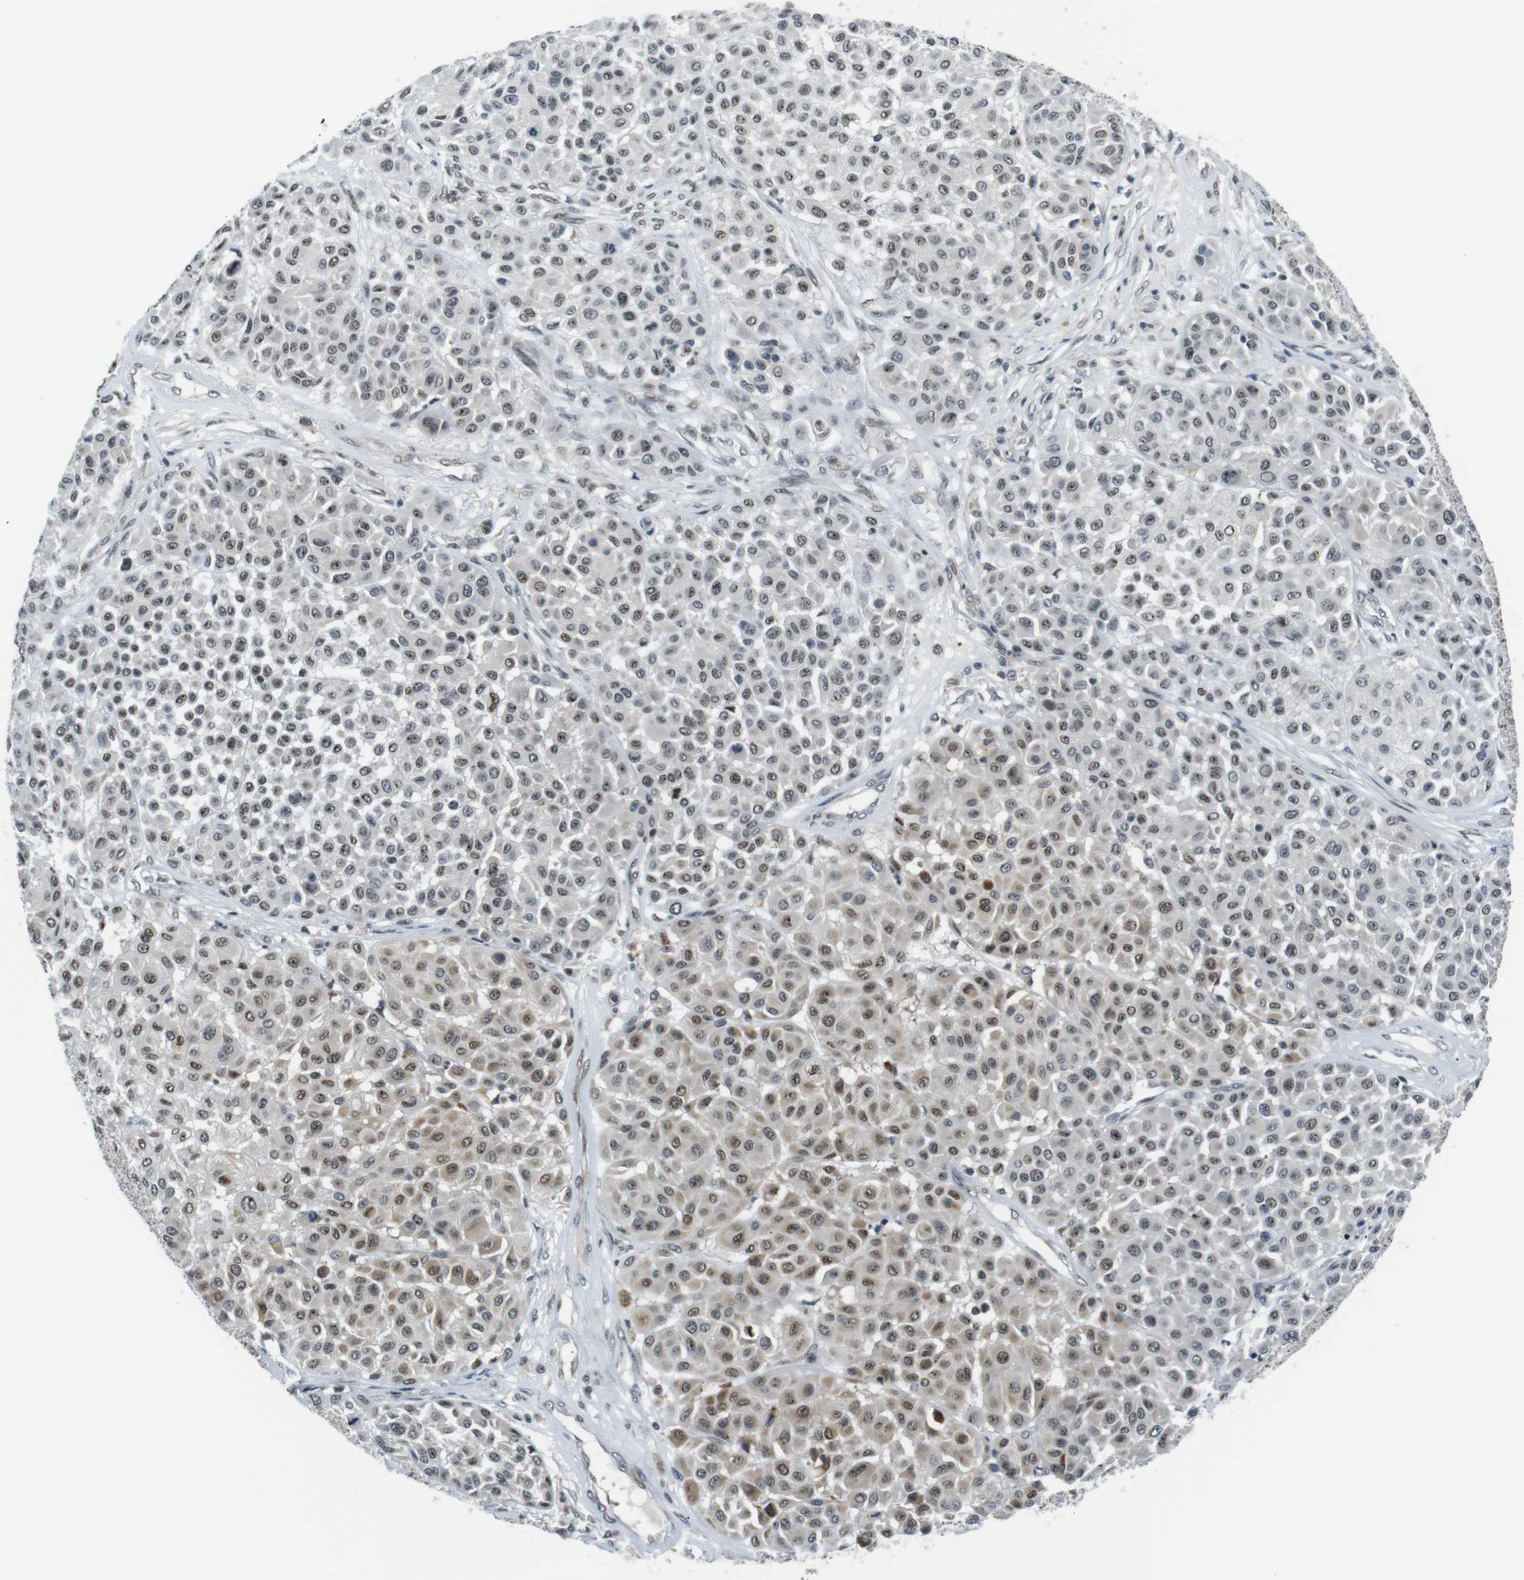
{"staining": {"intensity": "weak", "quantity": "<25%", "location": "nuclear"}, "tissue": "melanoma", "cell_type": "Tumor cells", "image_type": "cancer", "snomed": [{"axis": "morphology", "description": "Malignant melanoma, Metastatic site"}, {"axis": "topography", "description": "Soft tissue"}], "caption": "Tumor cells show no significant protein expression in malignant melanoma (metastatic site). (DAB (3,3'-diaminobenzidine) immunohistochemistry (IHC), high magnification).", "gene": "USP7", "patient": {"sex": "male", "age": 41}}